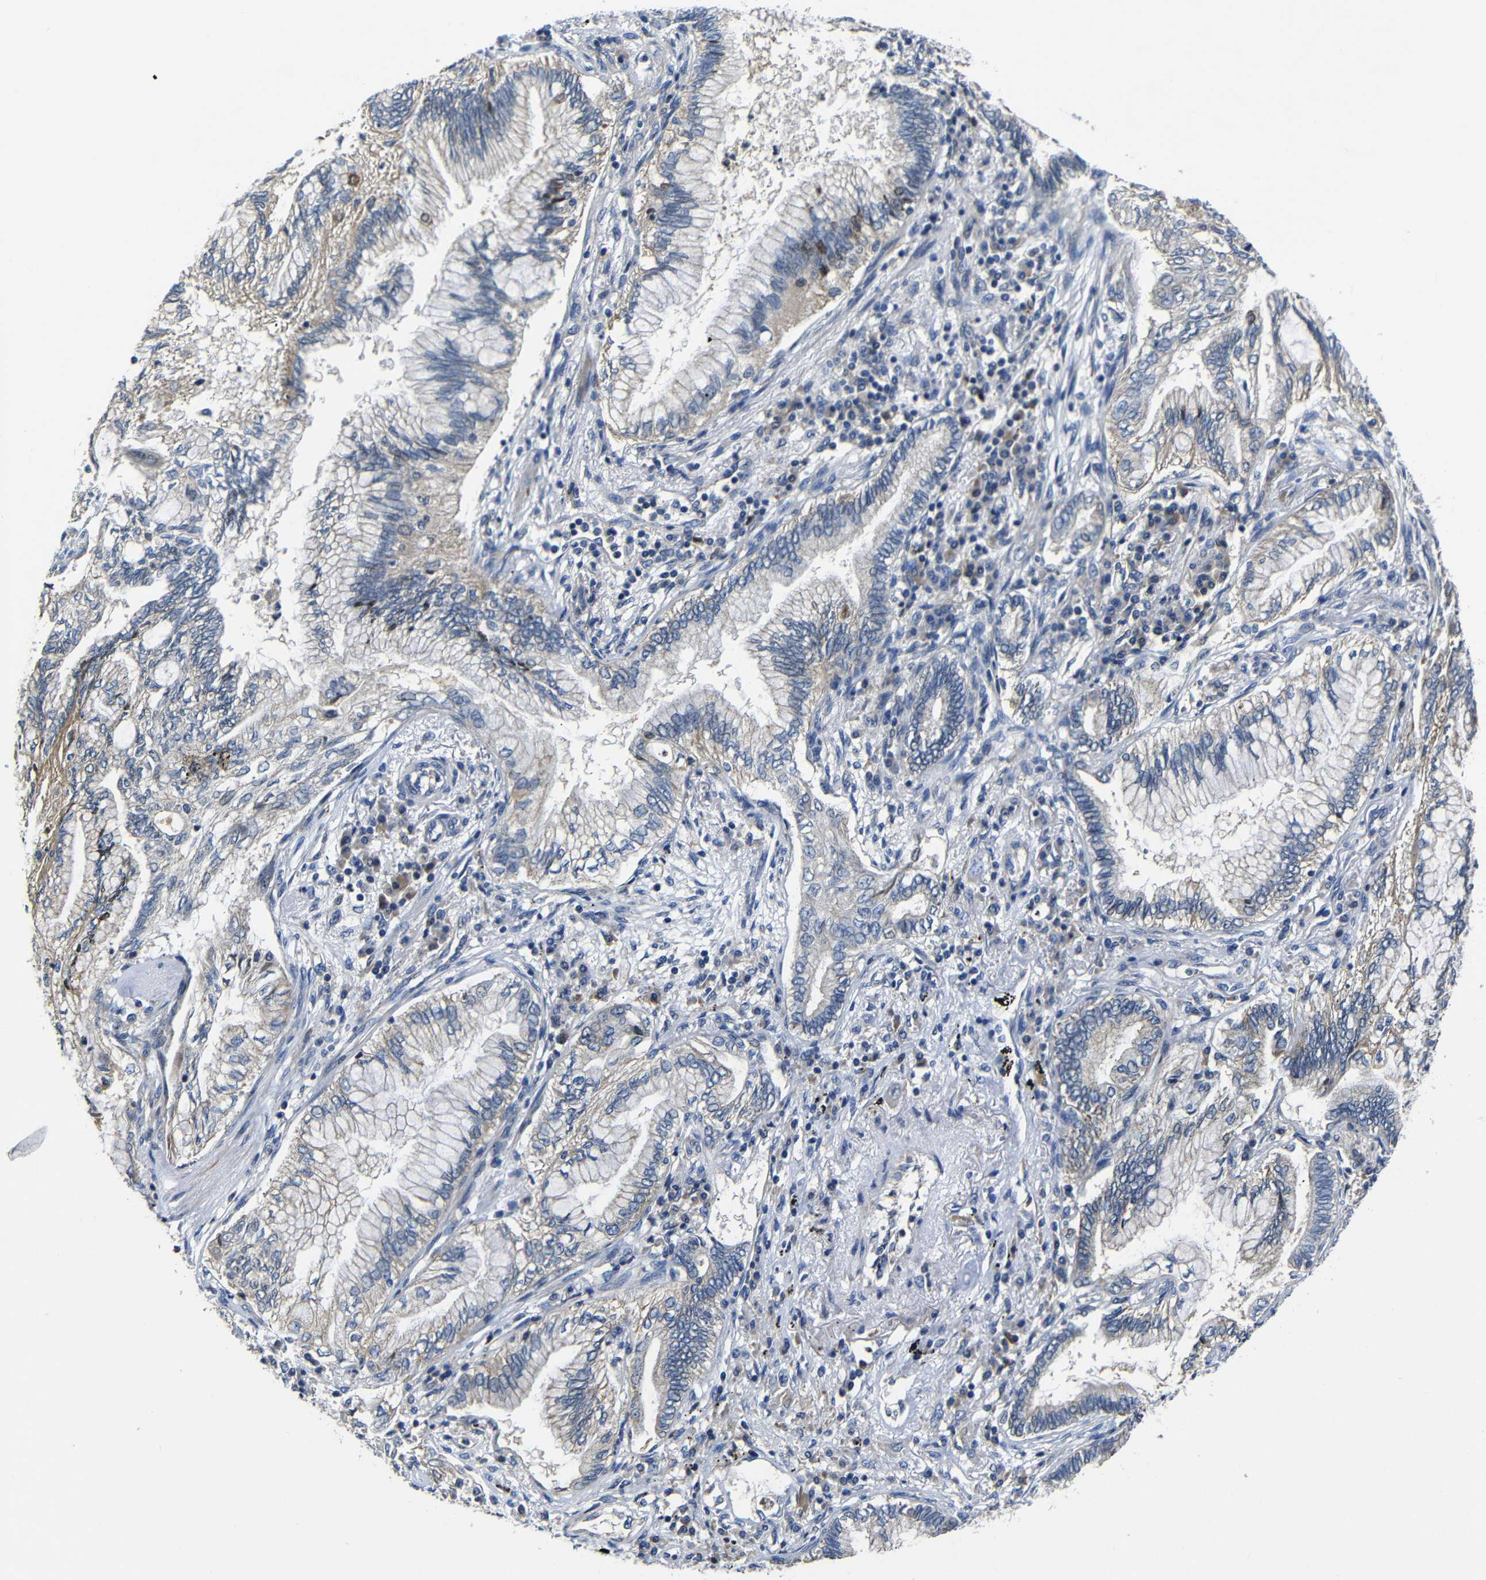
{"staining": {"intensity": "weak", "quantity": "25%-75%", "location": "cytoplasmic/membranous"}, "tissue": "lung cancer", "cell_type": "Tumor cells", "image_type": "cancer", "snomed": [{"axis": "morphology", "description": "Normal tissue, NOS"}, {"axis": "morphology", "description": "Adenocarcinoma, NOS"}, {"axis": "topography", "description": "Bronchus"}, {"axis": "topography", "description": "Lung"}], "caption": "An image showing weak cytoplasmic/membranous expression in approximately 25%-75% of tumor cells in adenocarcinoma (lung), as visualized by brown immunohistochemical staining.", "gene": "AFDN", "patient": {"sex": "female", "age": 70}}